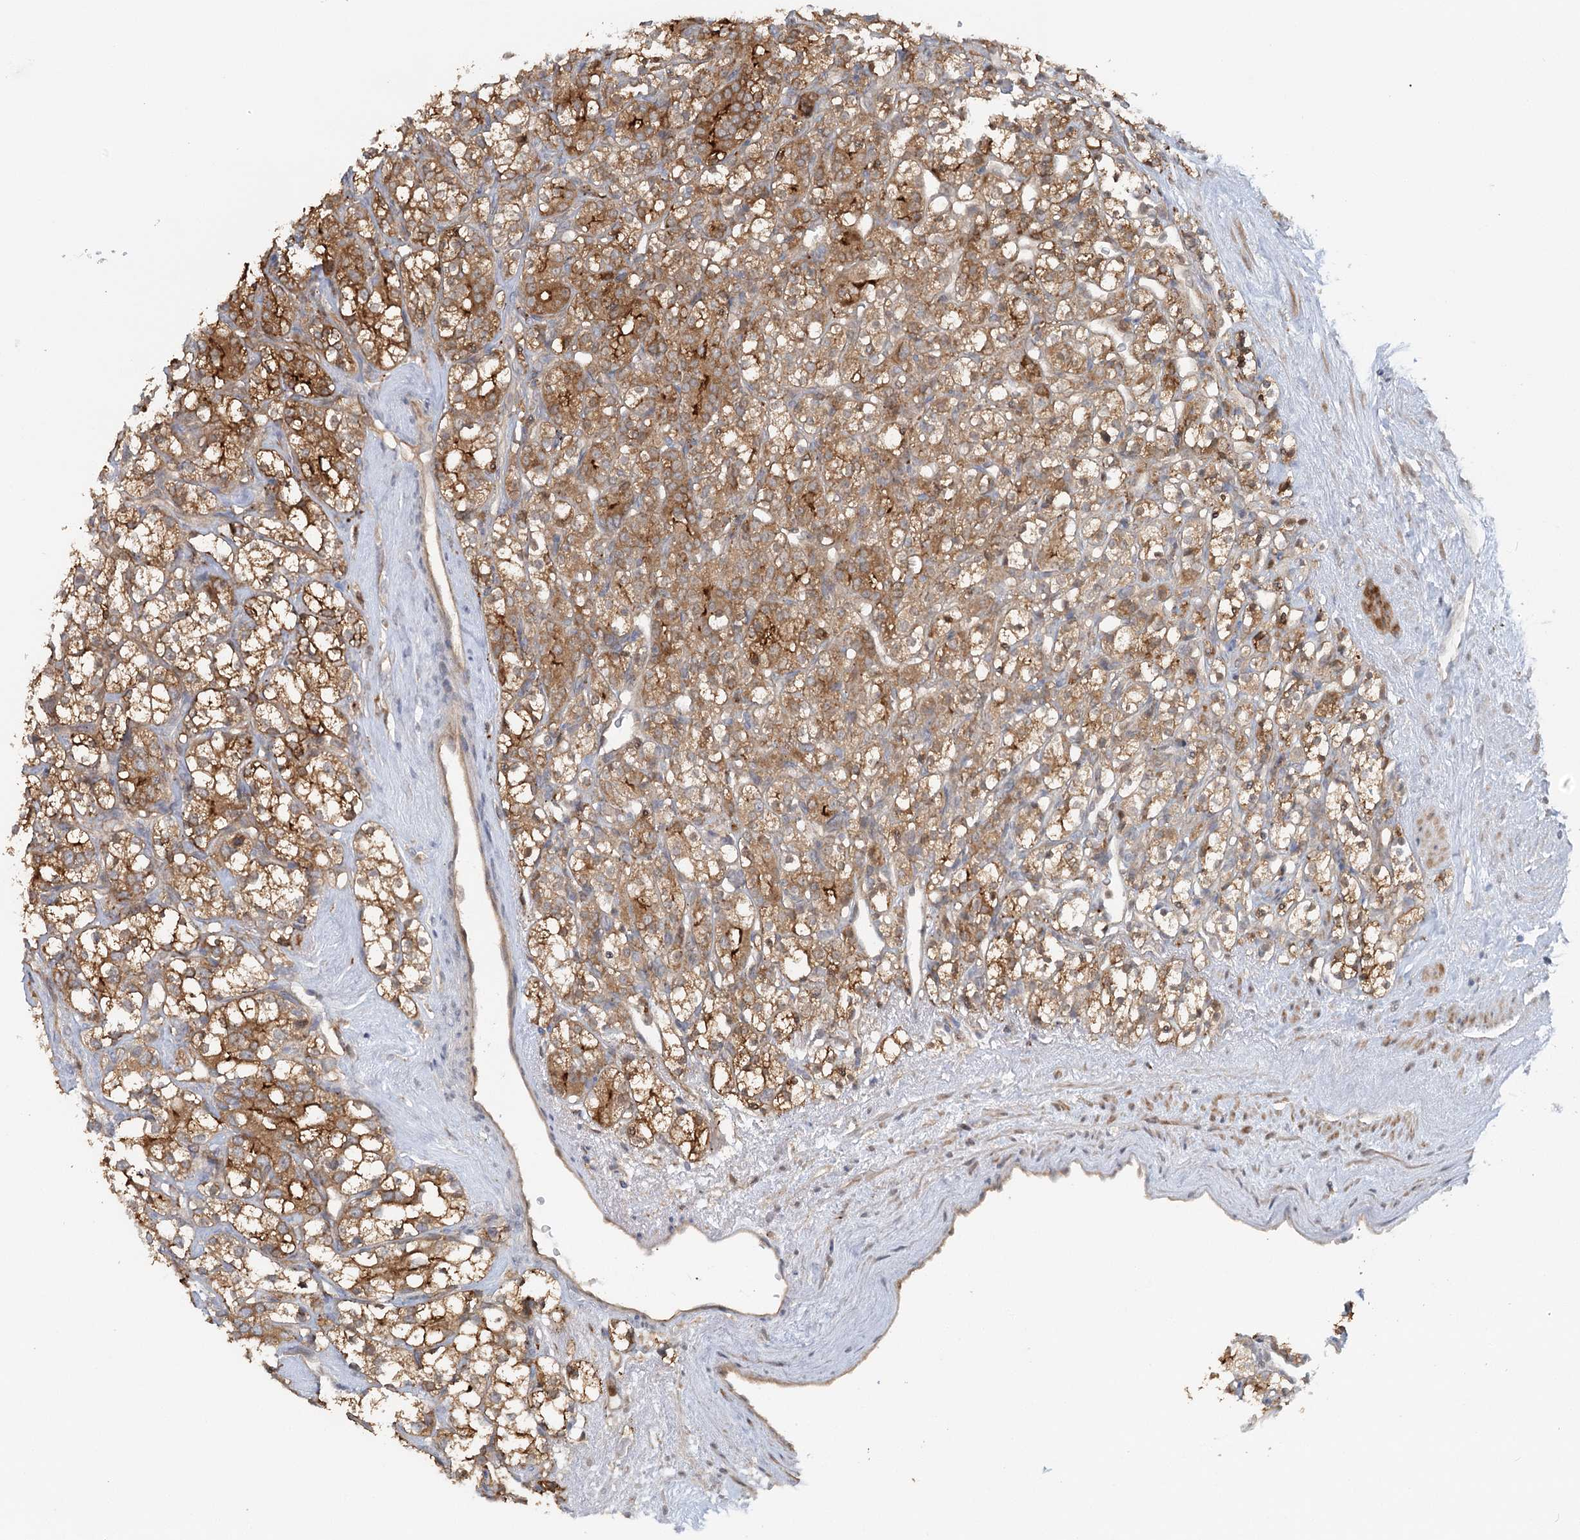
{"staining": {"intensity": "strong", "quantity": "25%-75%", "location": "cytoplasmic/membranous"}, "tissue": "renal cancer", "cell_type": "Tumor cells", "image_type": "cancer", "snomed": [{"axis": "morphology", "description": "Adenocarcinoma, NOS"}, {"axis": "topography", "description": "Kidney"}], "caption": "Tumor cells display high levels of strong cytoplasmic/membranous staining in about 25%-75% of cells in renal cancer.", "gene": "GBE1", "patient": {"sex": "male", "age": 77}}